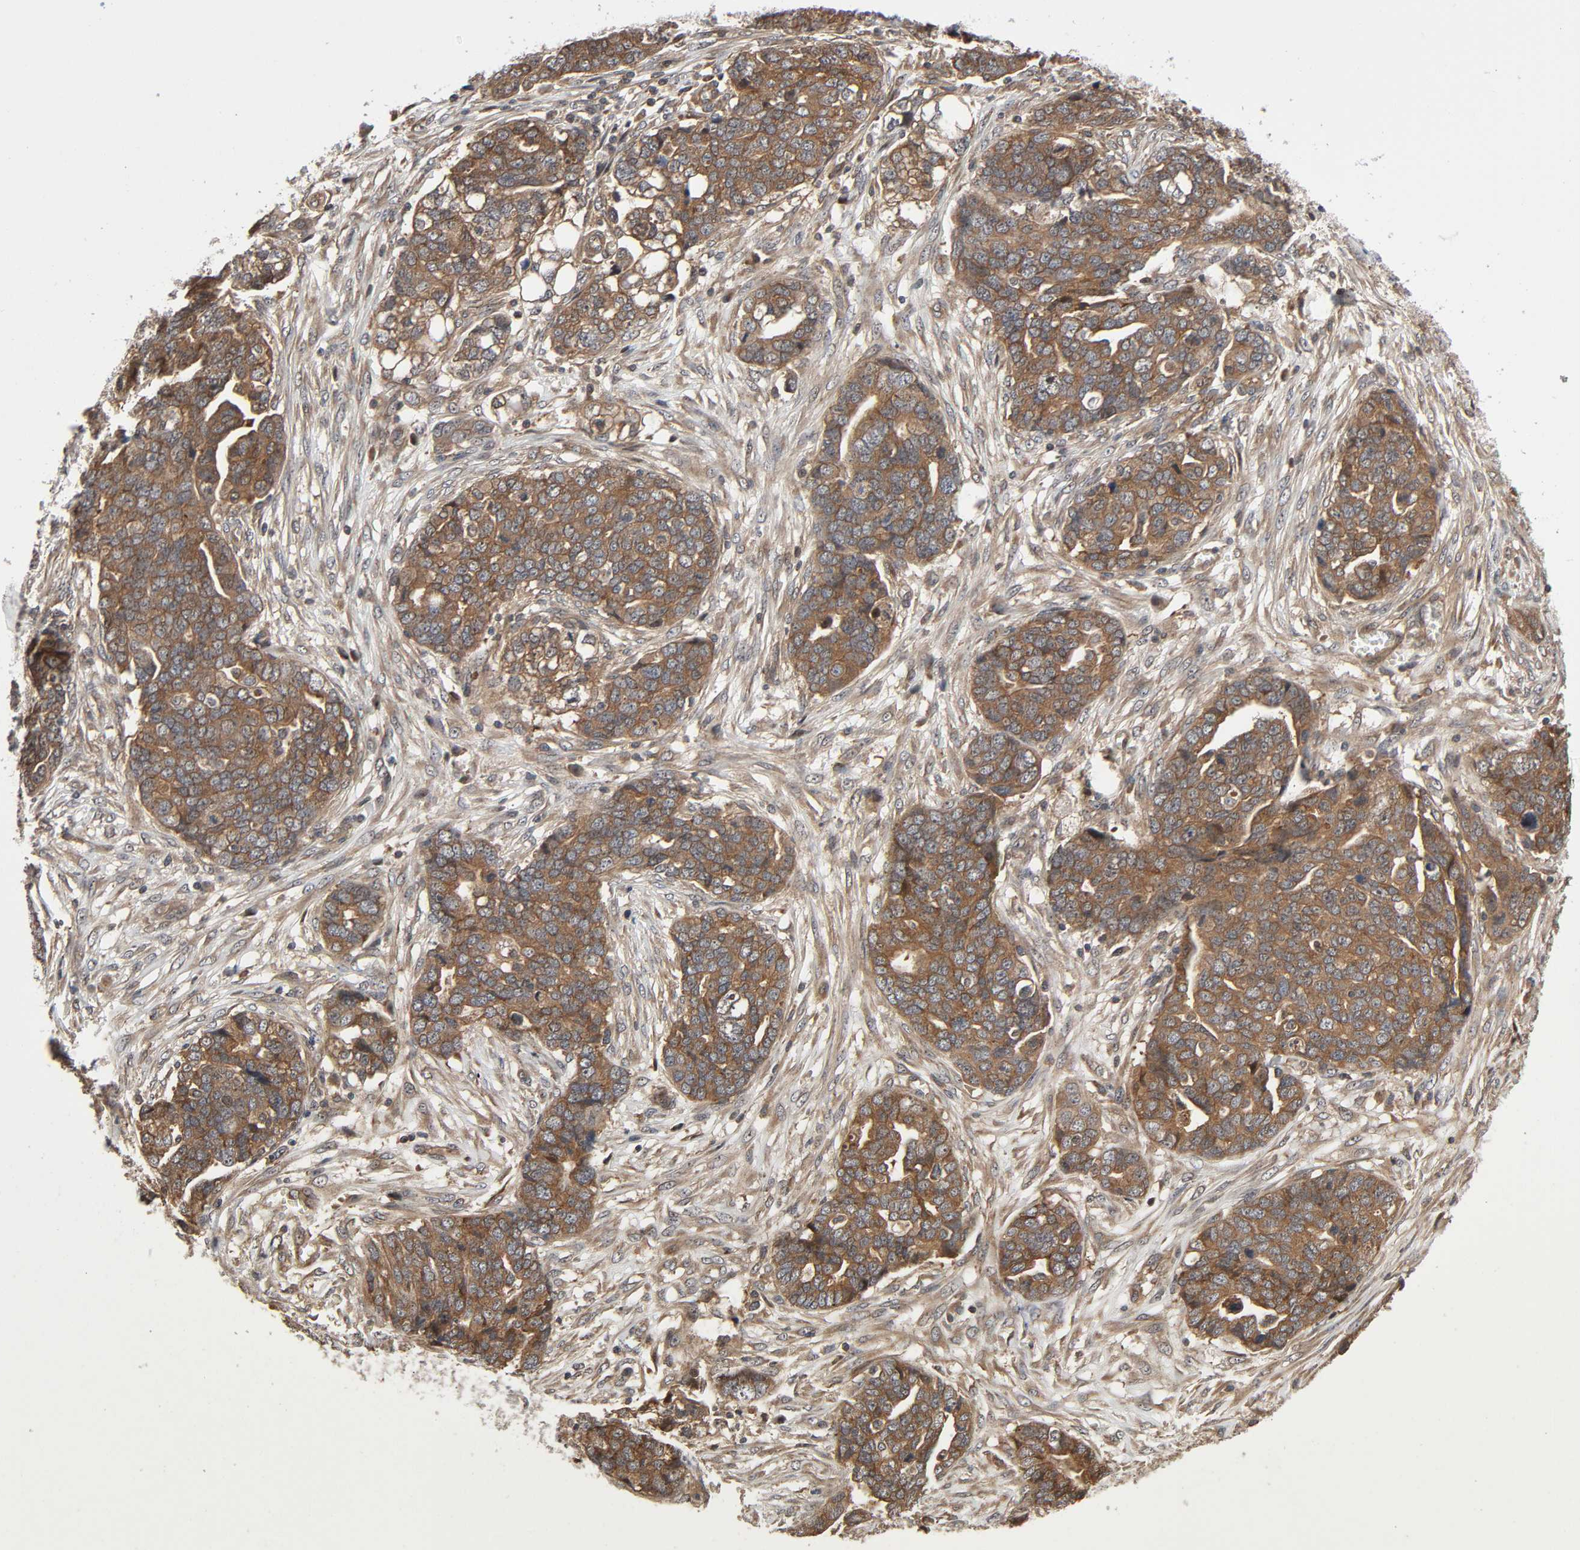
{"staining": {"intensity": "moderate", "quantity": ">75%", "location": "cytoplasmic/membranous"}, "tissue": "ovarian cancer", "cell_type": "Tumor cells", "image_type": "cancer", "snomed": [{"axis": "morphology", "description": "Normal tissue, NOS"}, {"axis": "morphology", "description": "Cystadenocarcinoma, serous, NOS"}, {"axis": "topography", "description": "Fallopian tube"}, {"axis": "topography", "description": "Ovary"}], "caption": "About >75% of tumor cells in human ovarian serous cystadenocarcinoma demonstrate moderate cytoplasmic/membranous protein positivity as visualized by brown immunohistochemical staining.", "gene": "PPP2R1B", "patient": {"sex": "female", "age": 56}}